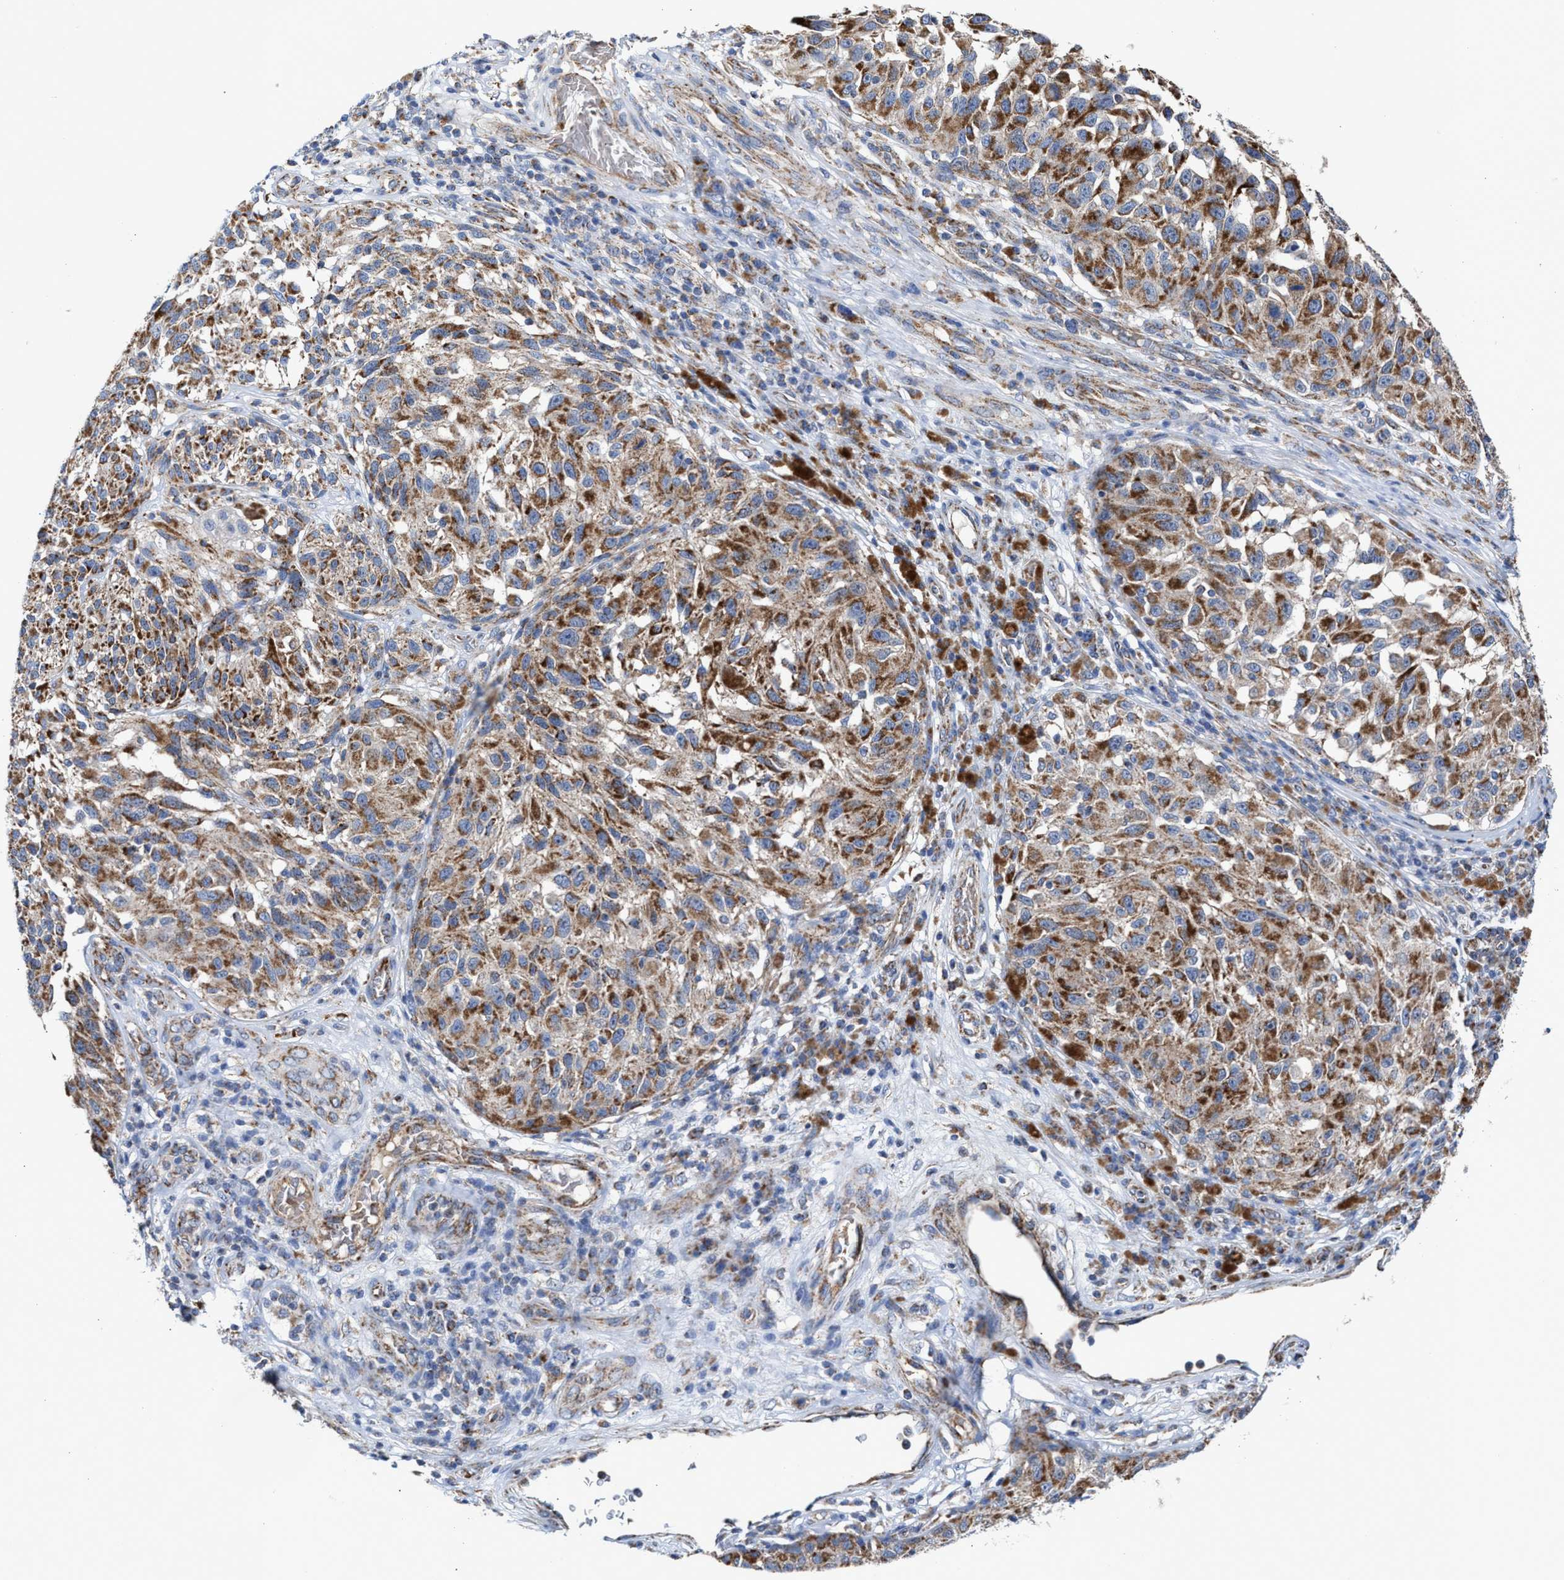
{"staining": {"intensity": "moderate", "quantity": ">75%", "location": "cytoplasmic/membranous"}, "tissue": "melanoma", "cell_type": "Tumor cells", "image_type": "cancer", "snomed": [{"axis": "morphology", "description": "Malignant melanoma, NOS"}, {"axis": "topography", "description": "Skin"}], "caption": "Protein expression analysis of melanoma shows moderate cytoplasmic/membranous expression in about >75% of tumor cells.", "gene": "MECR", "patient": {"sex": "female", "age": 73}}